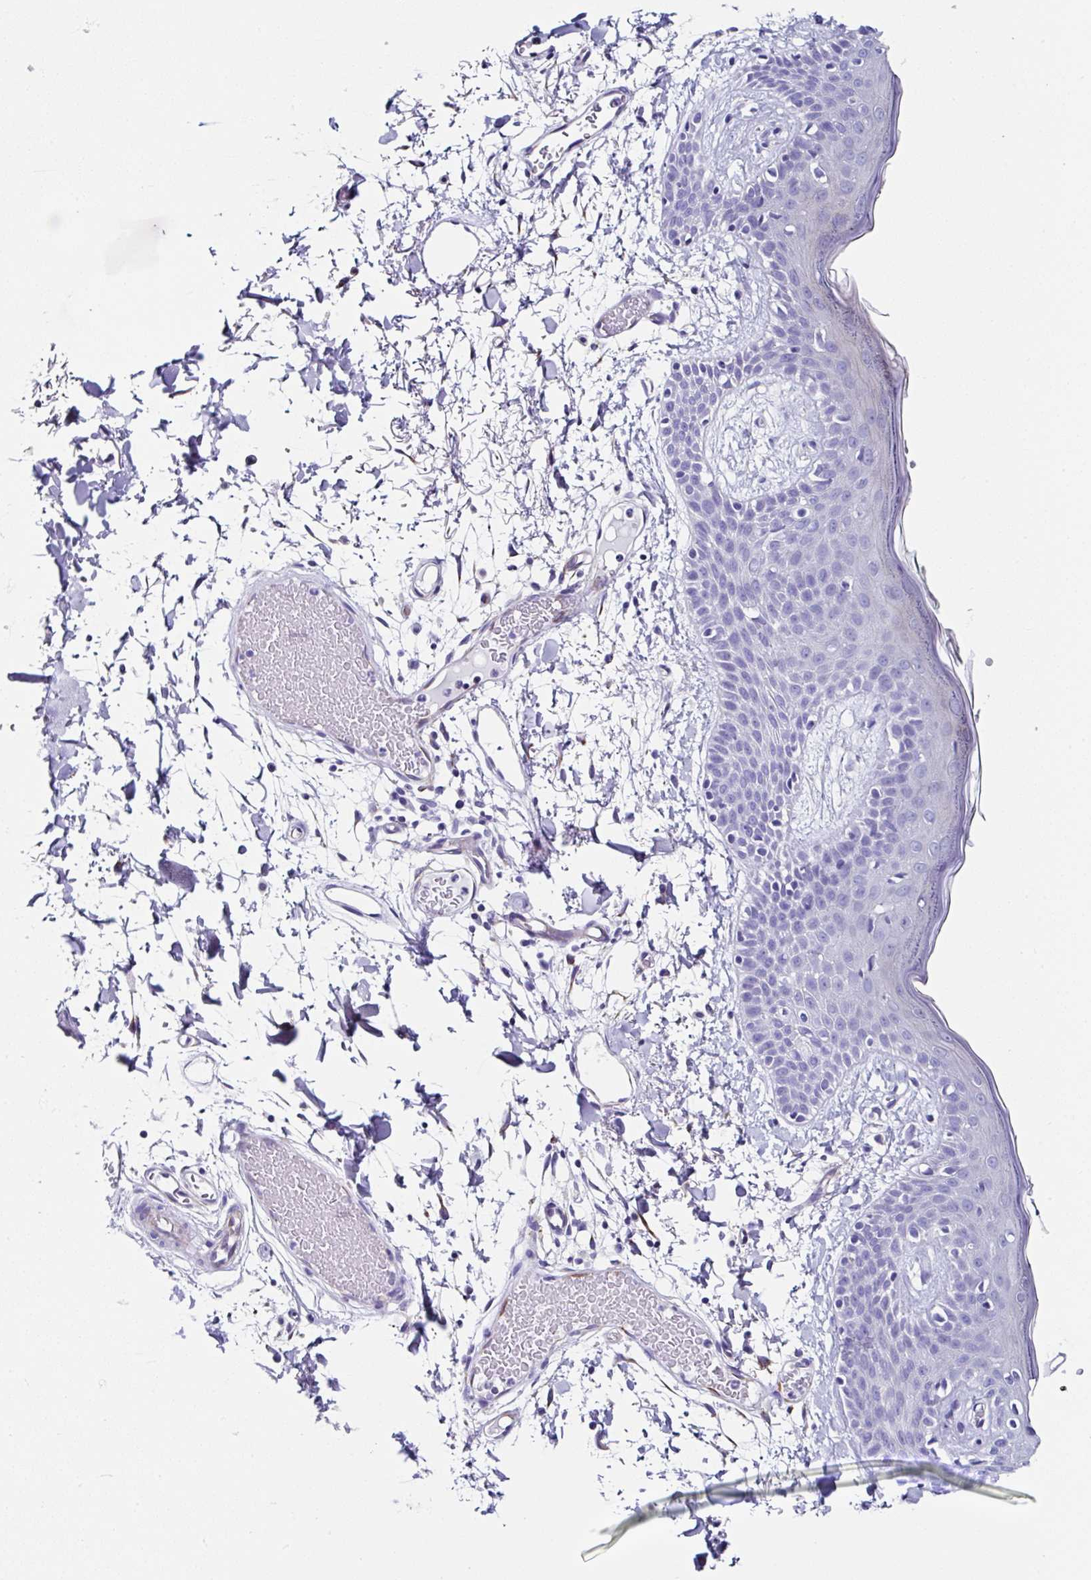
{"staining": {"intensity": "negative", "quantity": "none", "location": "none"}, "tissue": "skin", "cell_type": "Fibroblasts", "image_type": "normal", "snomed": [{"axis": "morphology", "description": "Normal tissue, NOS"}, {"axis": "topography", "description": "Skin"}], "caption": "This is an IHC photomicrograph of normal human skin. There is no expression in fibroblasts.", "gene": "TMPRSS11E", "patient": {"sex": "male", "age": 79}}